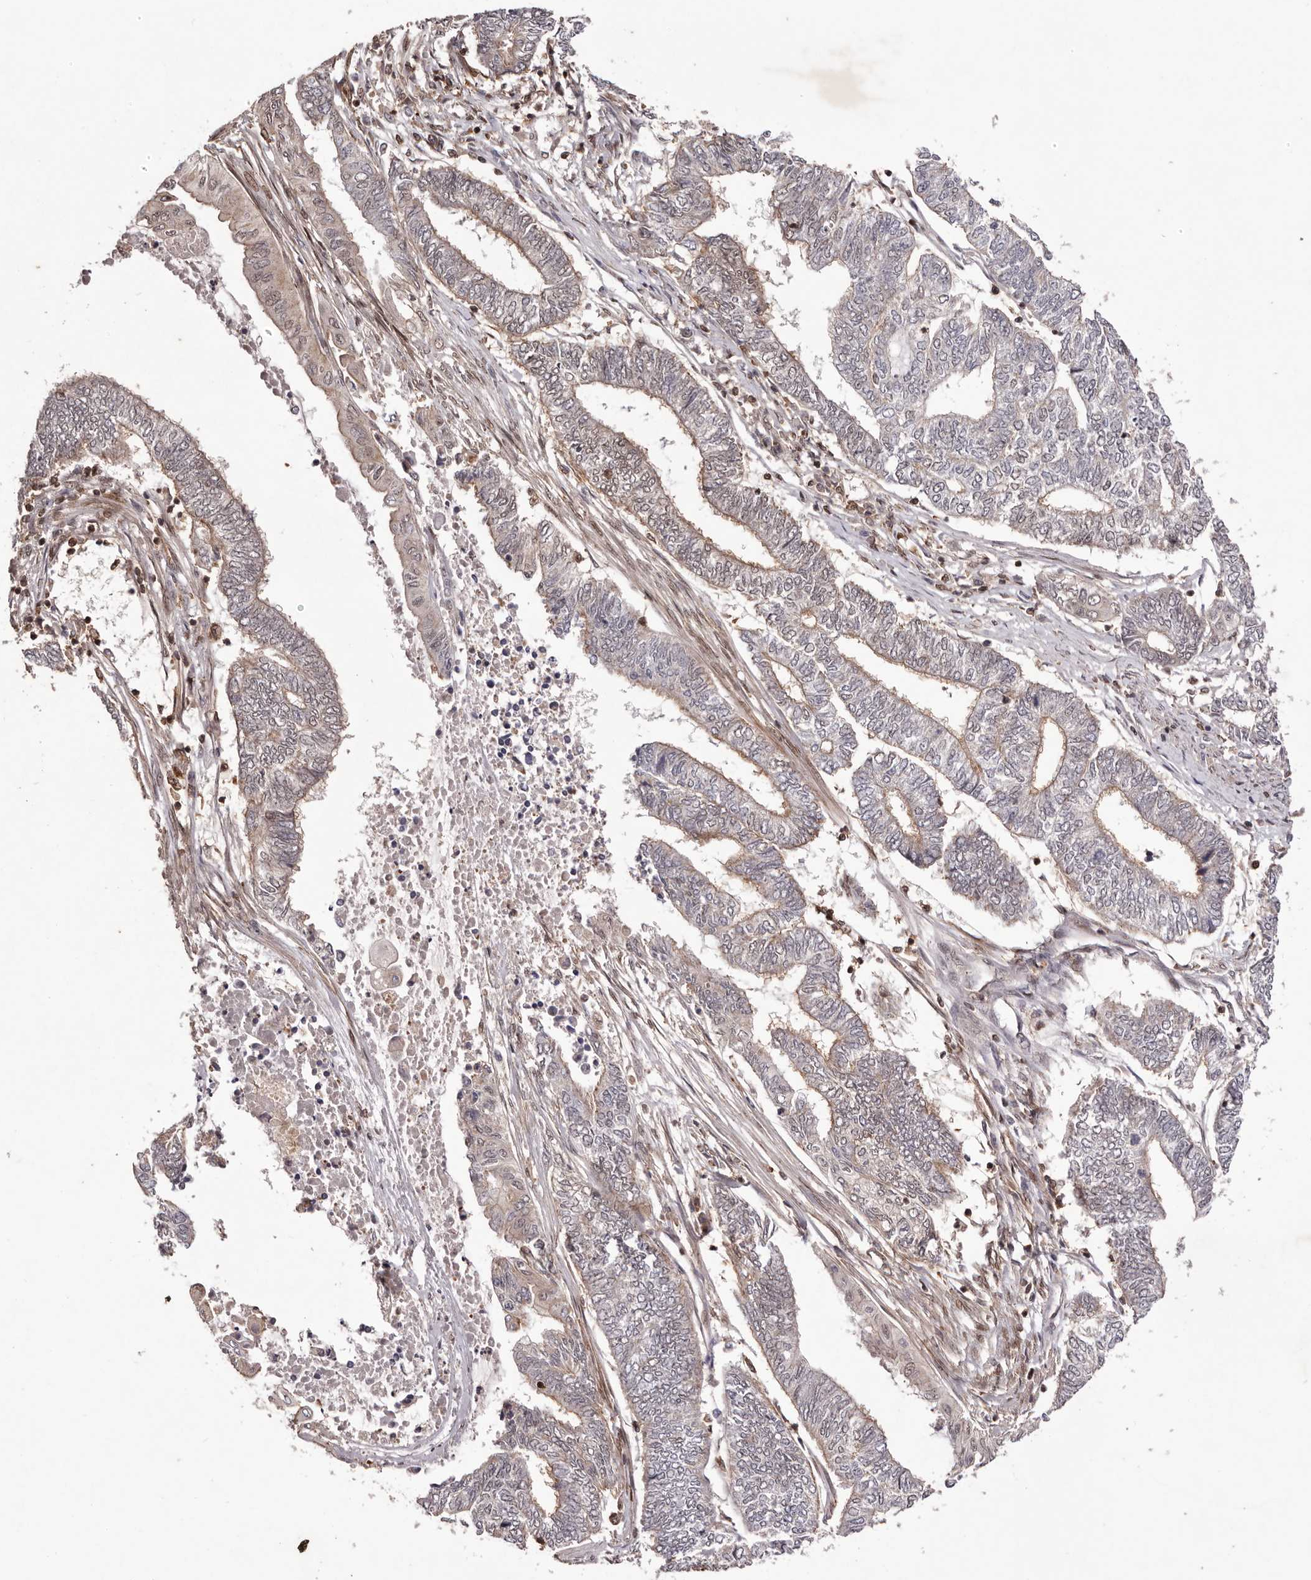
{"staining": {"intensity": "weak", "quantity": "<25%", "location": "nuclear"}, "tissue": "endometrial cancer", "cell_type": "Tumor cells", "image_type": "cancer", "snomed": [{"axis": "morphology", "description": "Adenocarcinoma, NOS"}, {"axis": "topography", "description": "Uterus"}, {"axis": "topography", "description": "Endometrium"}], "caption": "This is an IHC photomicrograph of human endometrial cancer (adenocarcinoma). There is no staining in tumor cells.", "gene": "FBXO5", "patient": {"sex": "female", "age": 70}}